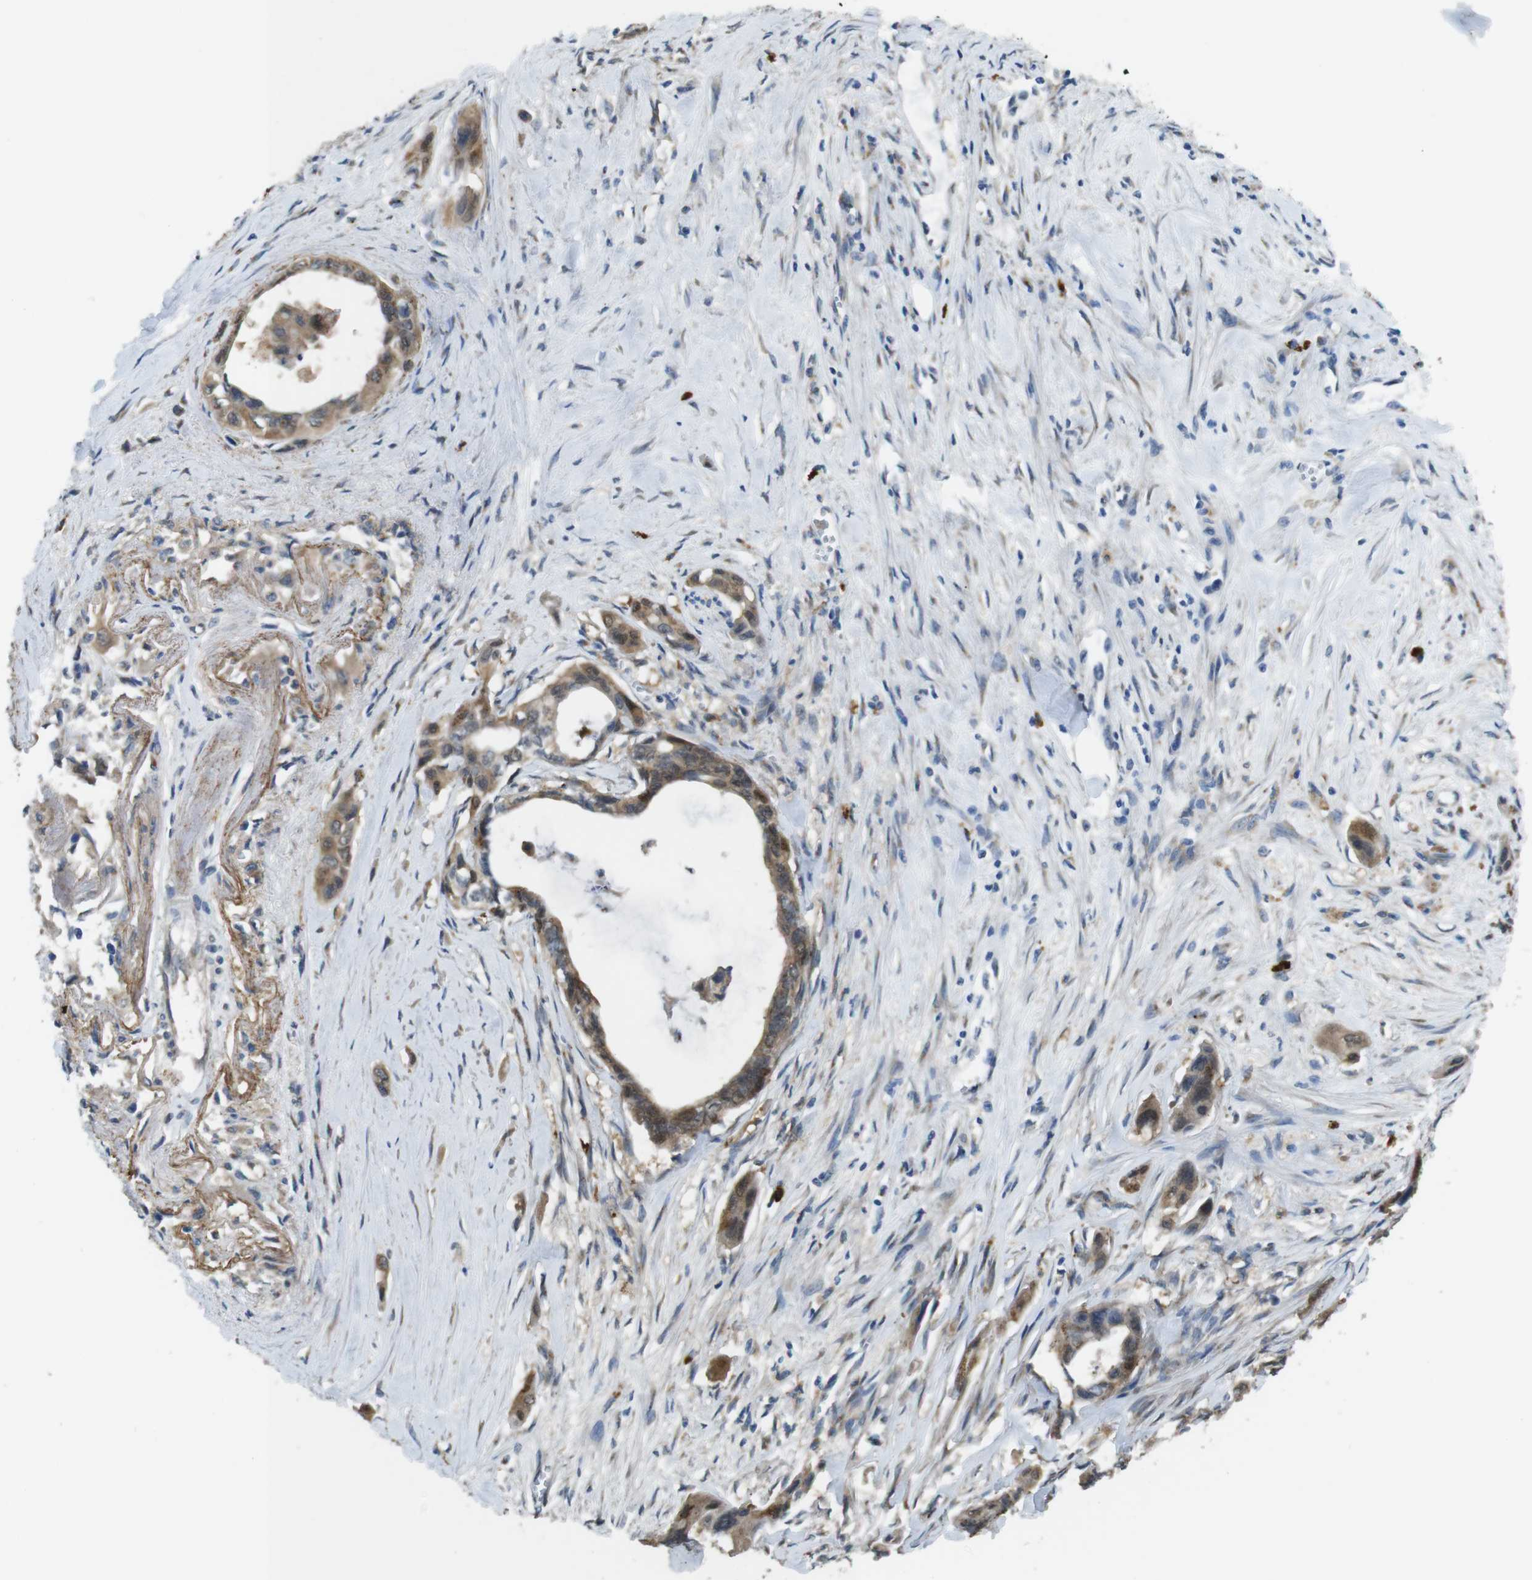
{"staining": {"intensity": "moderate", "quantity": ">75%", "location": "cytoplasmic/membranous"}, "tissue": "pancreatic cancer", "cell_type": "Tumor cells", "image_type": "cancer", "snomed": [{"axis": "morphology", "description": "Adenocarcinoma, NOS"}, {"axis": "topography", "description": "Pancreas"}], "caption": "IHC photomicrograph of neoplastic tissue: pancreatic cancer stained using immunohistochemistry (IHC) shows medium levels of moderate protein expression localized specifically in the cytoplasmic/membranous of tumor cells, appearing as a cytoplasmic/membranous brown color.", "gene": "RAB6A", "patient": {"sex": "male", "age": 73}}